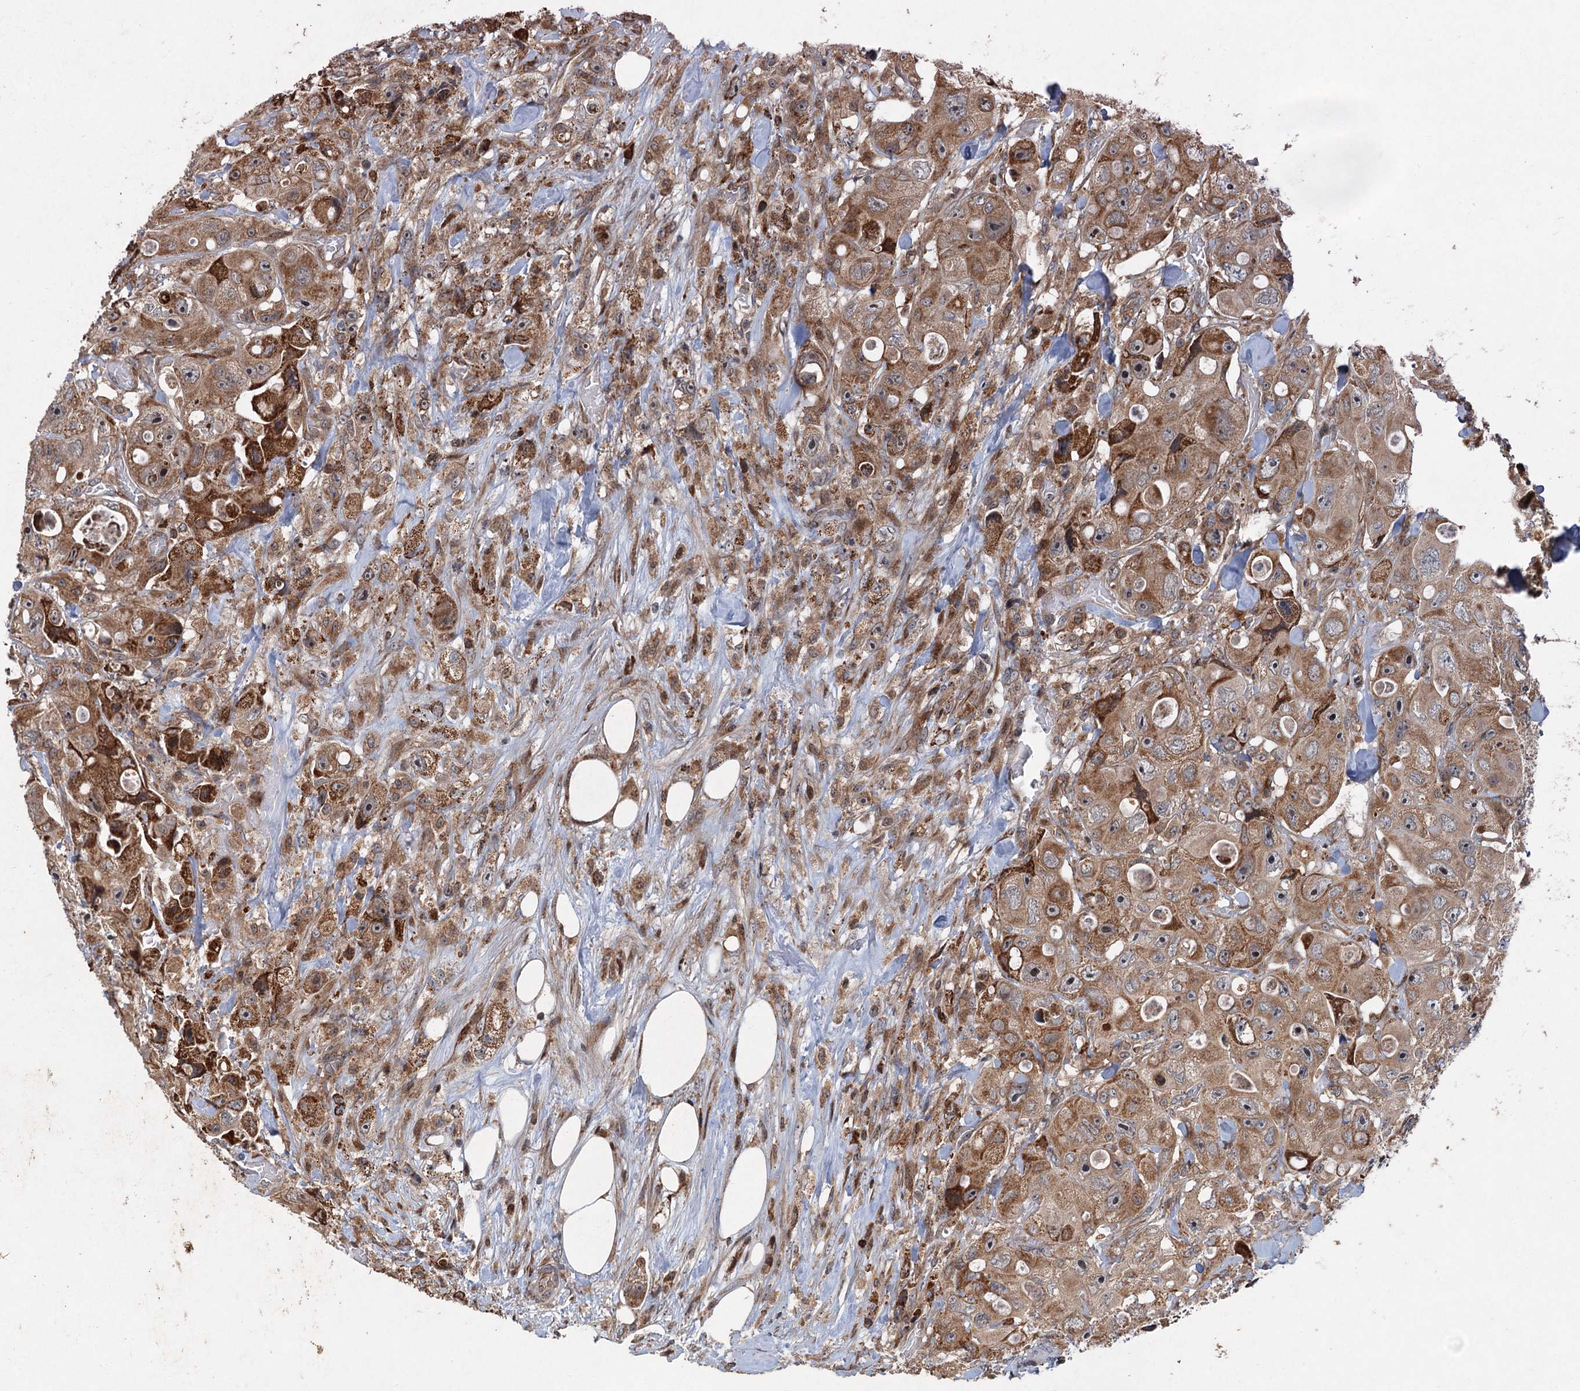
{"staining": {"intensity": "moderate", "quantity": ">75%", "location": "cytoplasmic/membranous"}, "tissue": "colorectal cancer", "cell_type": "Tumor cells", "image_type": "cancer", "snomed": [{"axis": "morphology", "description": "Adenocarcinoma, NOS"}, {"axis": "topography", "description": "Colon"}], "caption": "Brown immunohistochemical staining in colorectal cancer displays moderate cytoplasmic/membranous staining in about >75% of tumor cells. (IHC, brightfield microscopy, high magnification).", "gene": "SRPX2", "patient": {"sex": "female", "age": 46}}